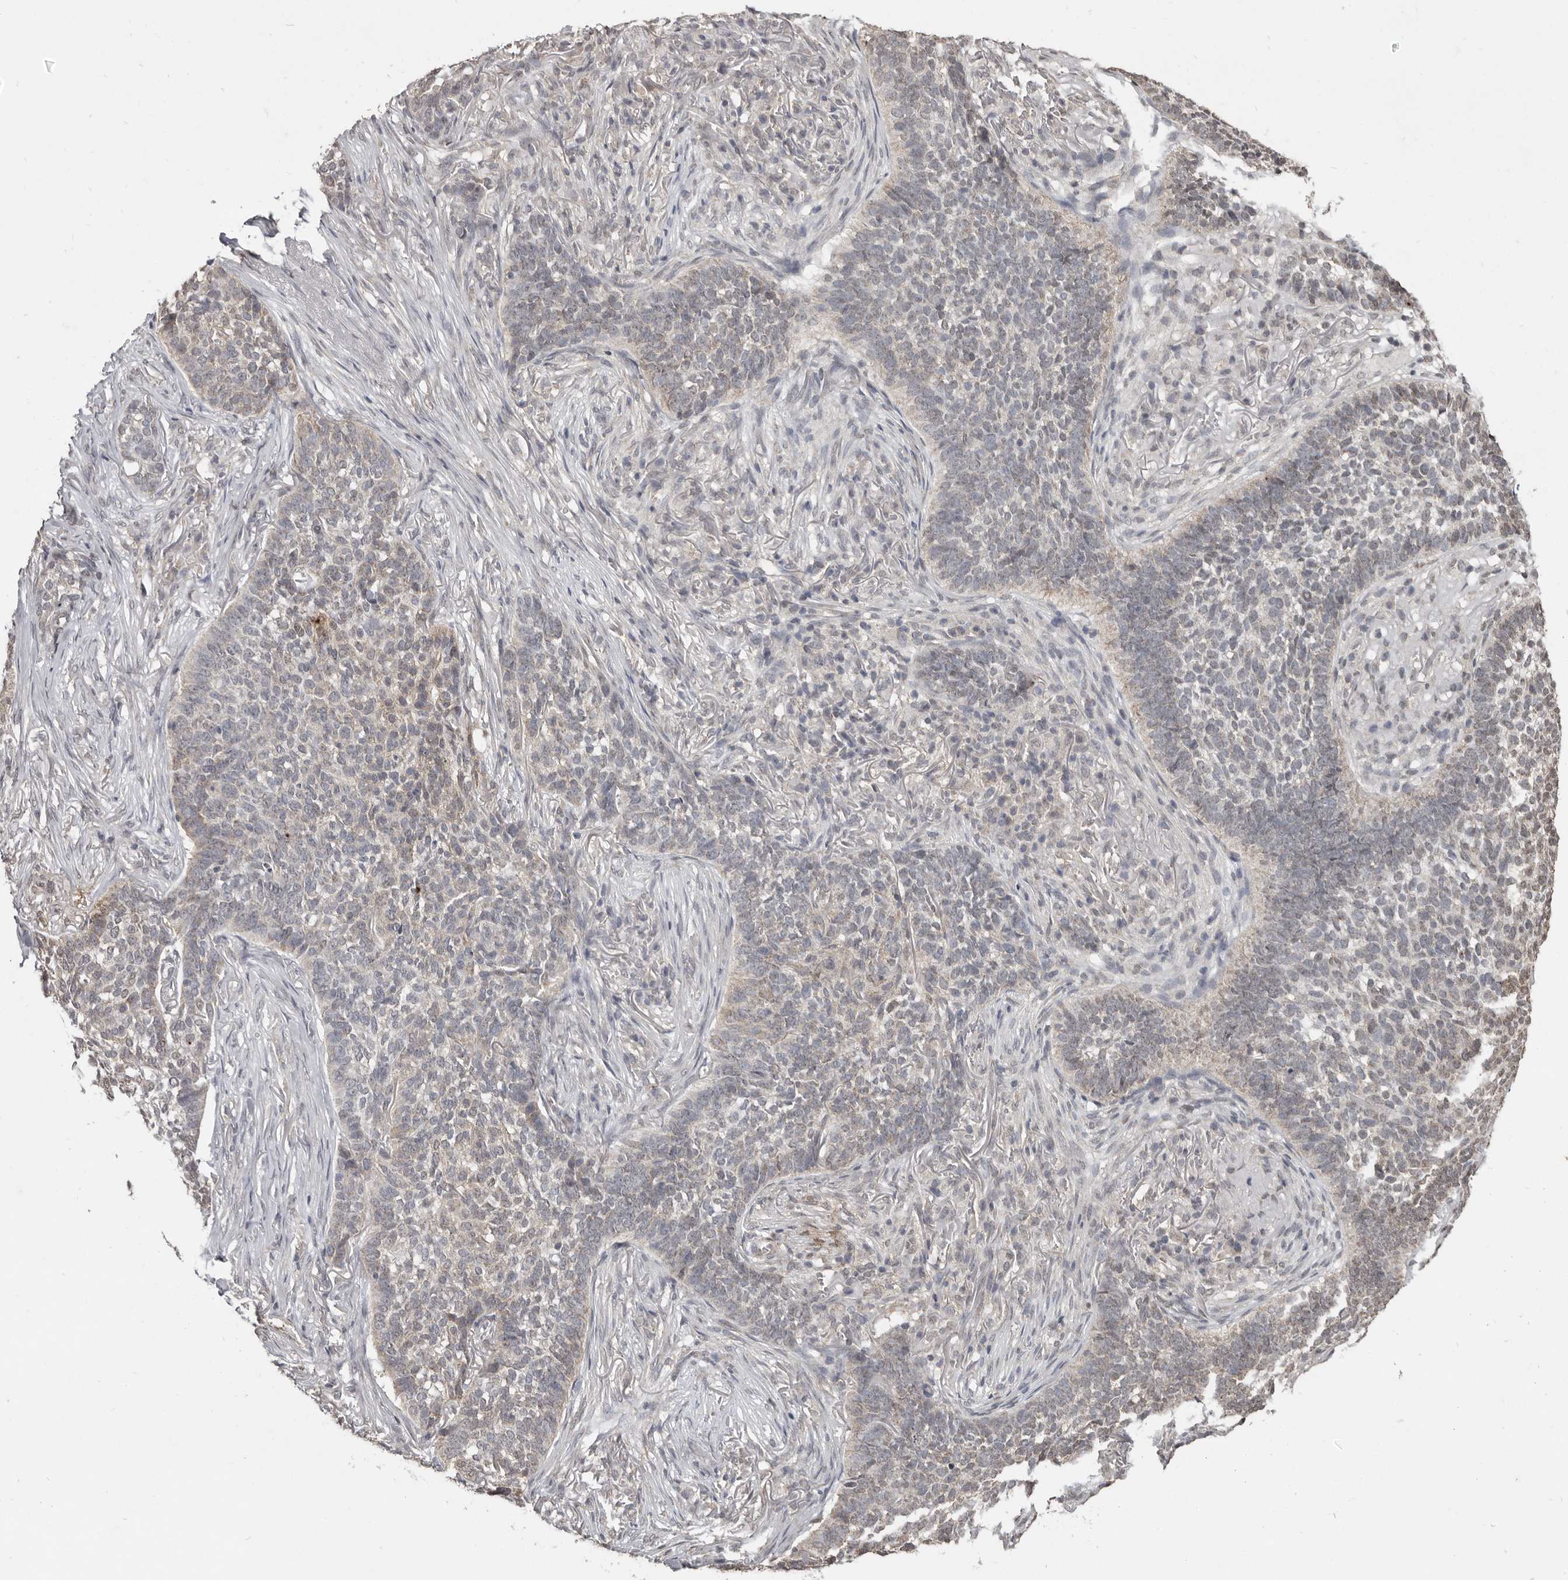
{"staining": {"intensity": "moderate", "quantity": "<25%", "location": "nuclear"}, "tissue": "skin cancer", "cell_type": "Tumor cells", "image_type": "cancer", "snomed": [{"axis": "morphology", "description": "Basal cell carcinoma"}, {"axis": "topography", "description": "Skin"}], "caption": "Skin cancer tissue displays moderate nuclear expression in about <25% of tumor cells", "gene": "LINGO2", "patient": {"sex": "male", "age": 85}}